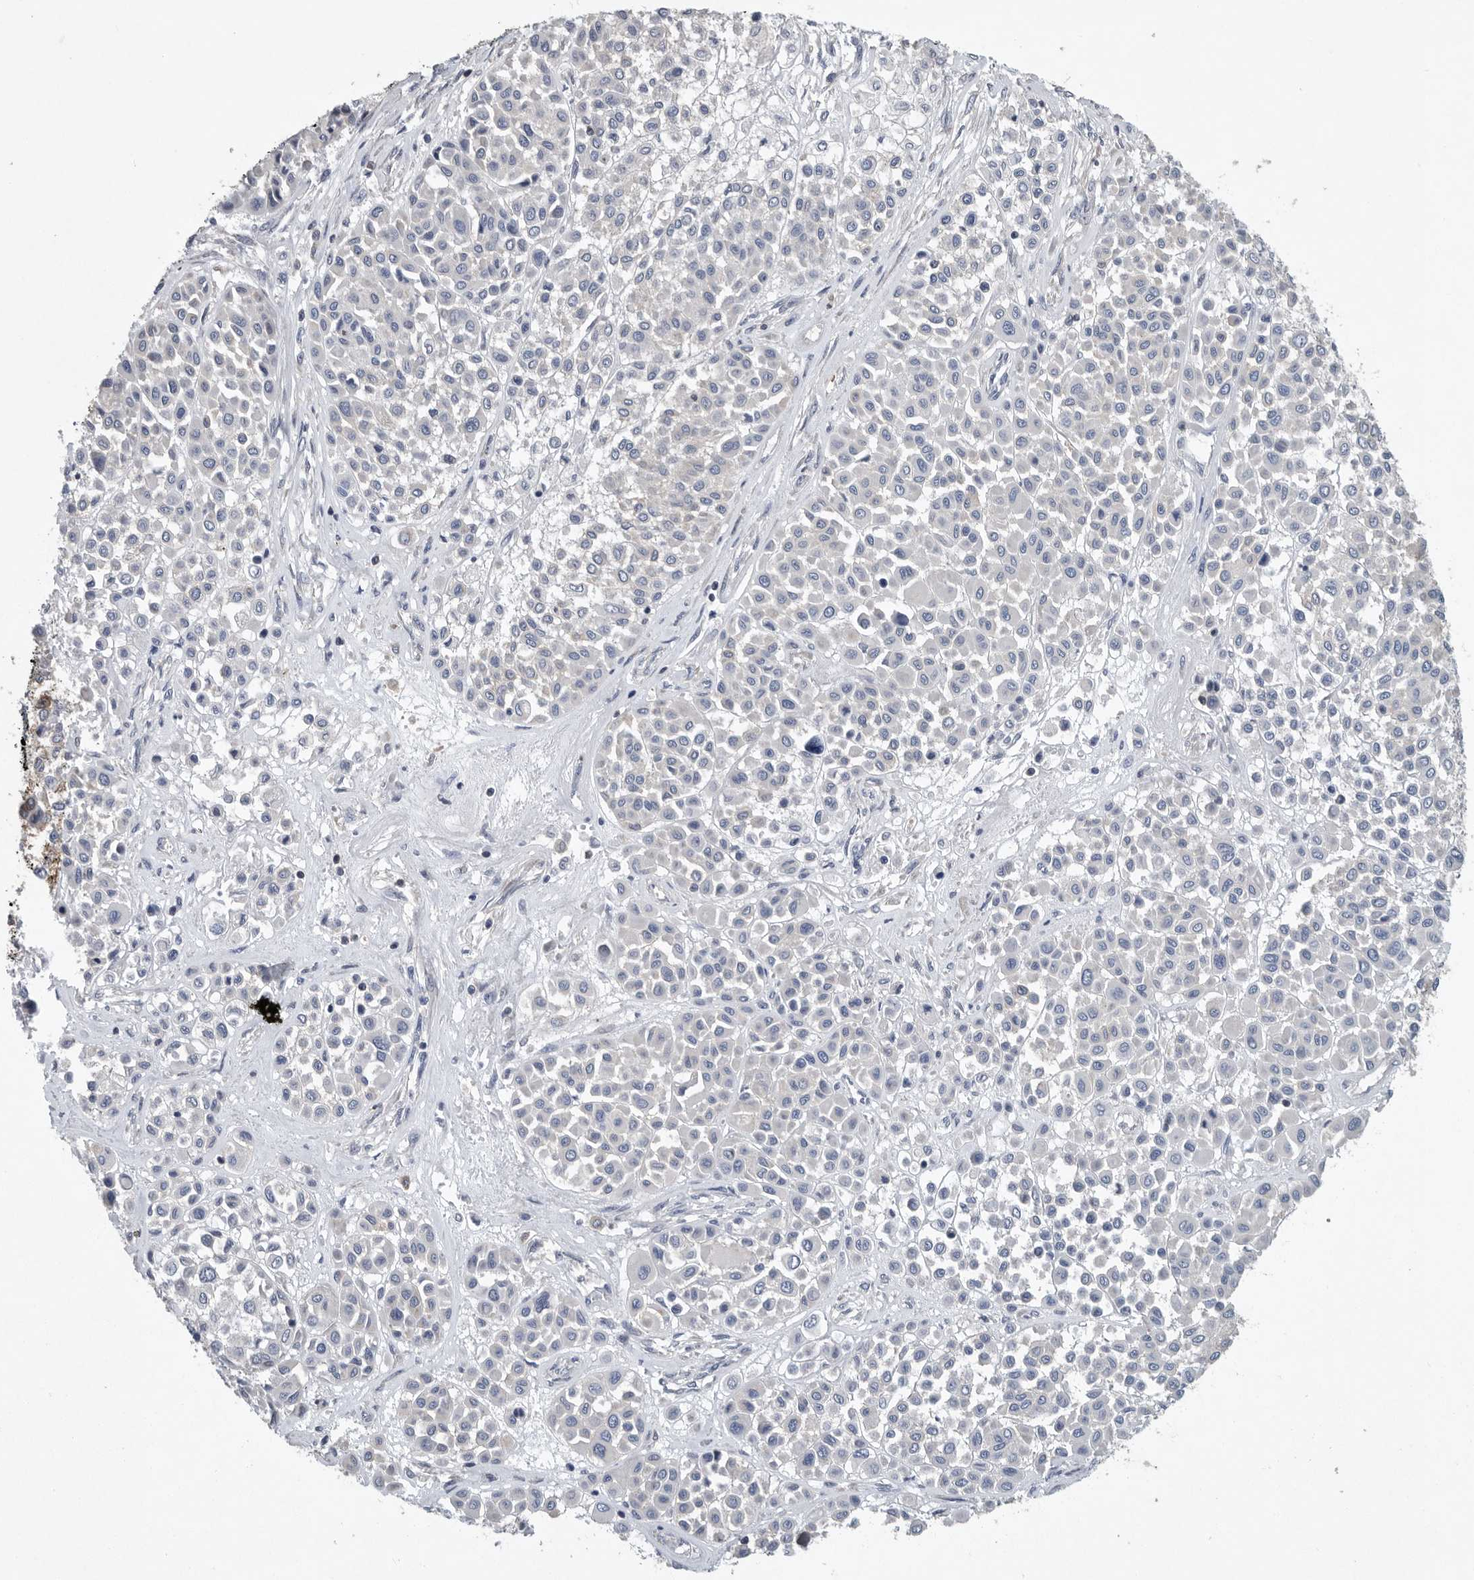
{"staining": {"intensity": "negative", "quantity": "none", "location": "none"}, "tissue": "melanoma", "cell_type": "Tumor cells", "image_type": "cancer", "snomed": [{"axis": "morphology", "description": "Malignant melanoma, Metastatic site"}, {"axis": "topography", "description": "Soft tissue"}], "caption": "The immunohistochemistry (IHC) micrograph has no significant positivity in tumor cells of malignant melanoma (metastatic site) tissue.", "gene": "PDCD4", "patient": {"sex": "male", "age": 41}}